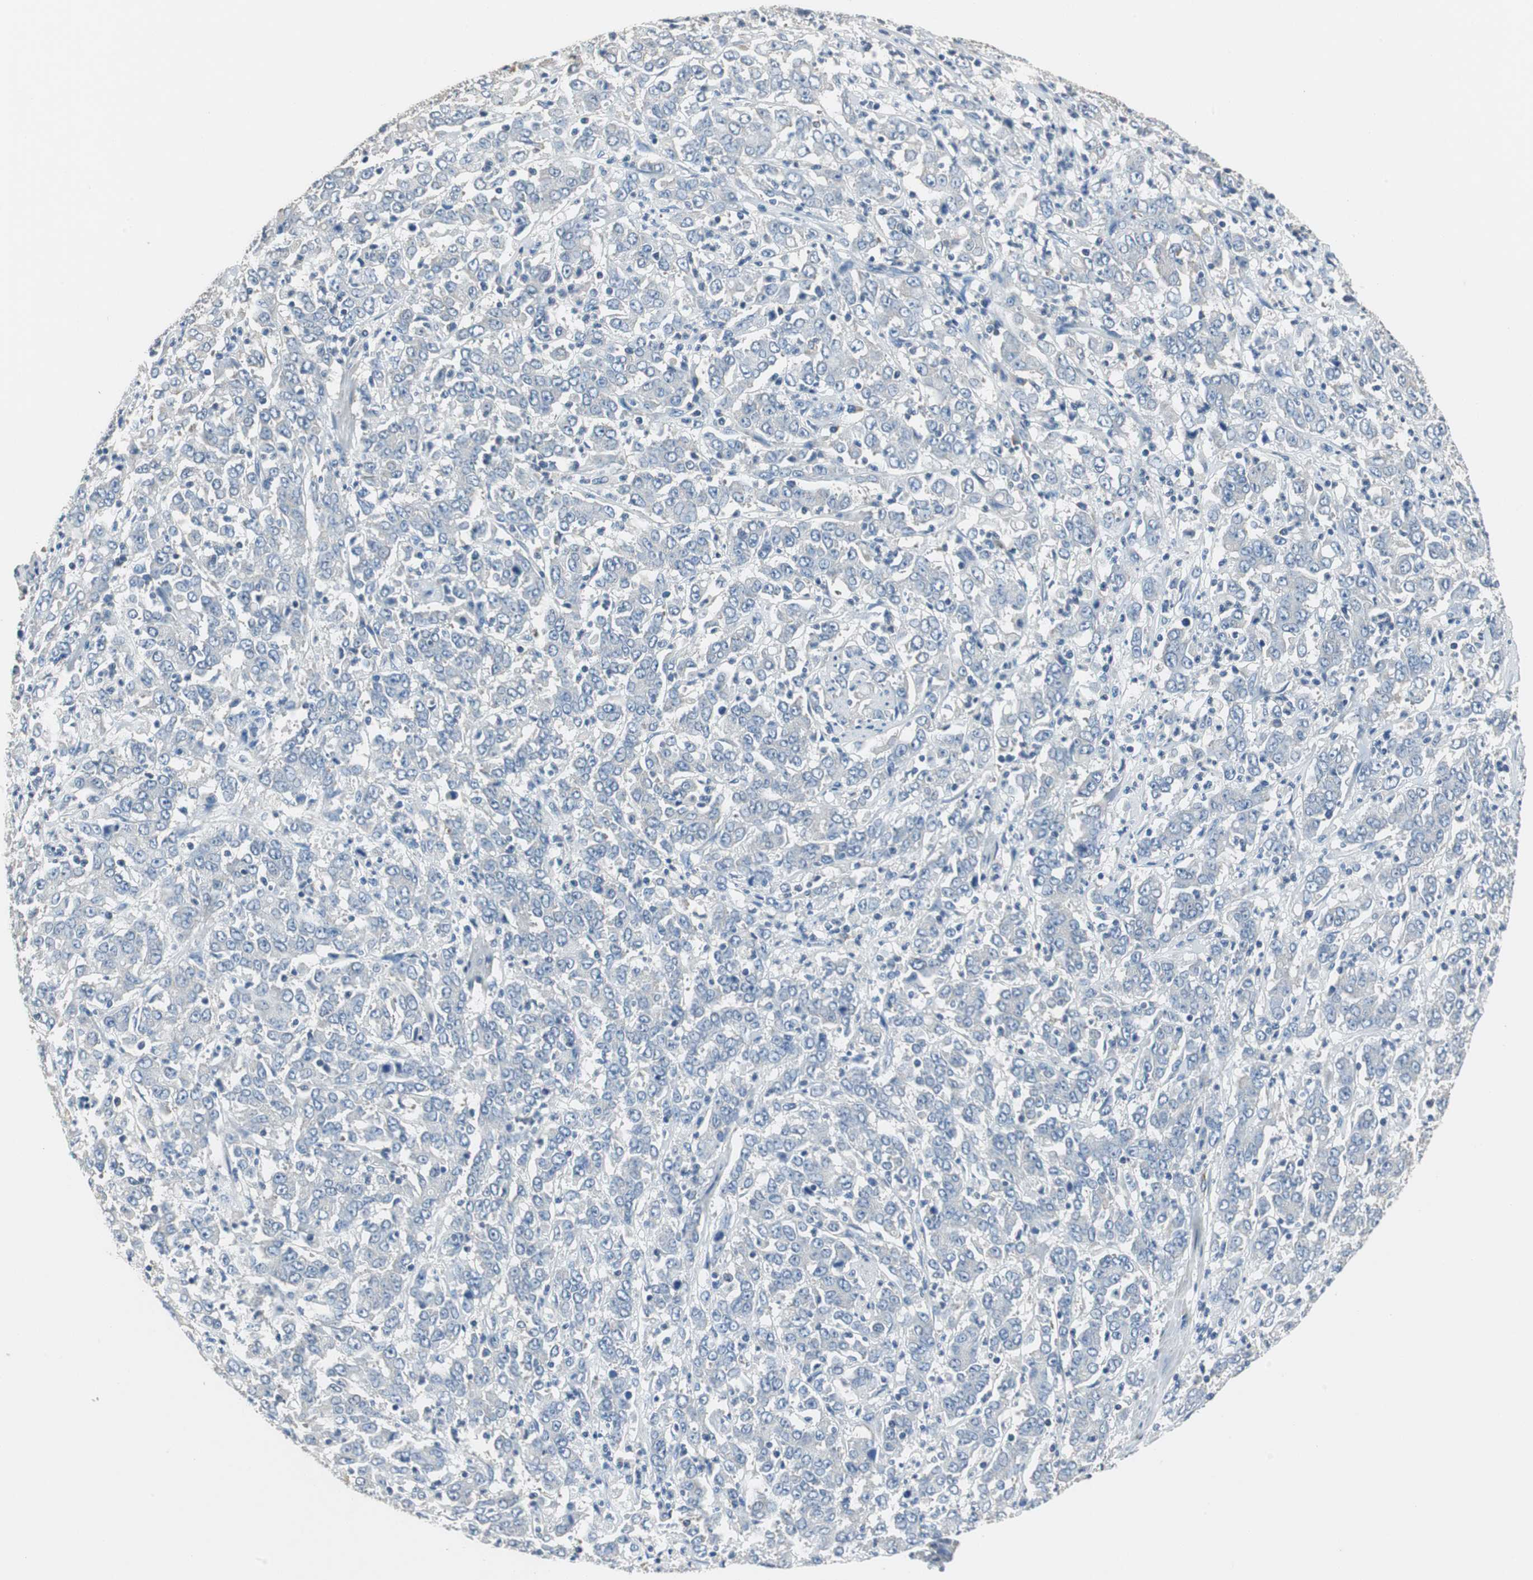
{"staining": {"intensity": "negative", "quantity": "none", "location": "none"}, "tissue": "stomach cancer", "cell_type": "Tumor cells", "image_type": "cancer", "snomed": [{"axis": "morphology", "description": "Adenocarcinoma, NOS"}, {"axis": "topography", "description": "Stomach, lower"}], "caption": "The micrograph demonstrates no staining of tumor cells in adenocarcinoma (stomach). (Stains: DAB (3,3'-diaminobenzidine) immunohistochemistry with hematoxylin counter stain, Microscopy: brightfield microscopy at high magnification).", "gene": "PRKCA", "patient": {"sex": "female", "age": 71}}